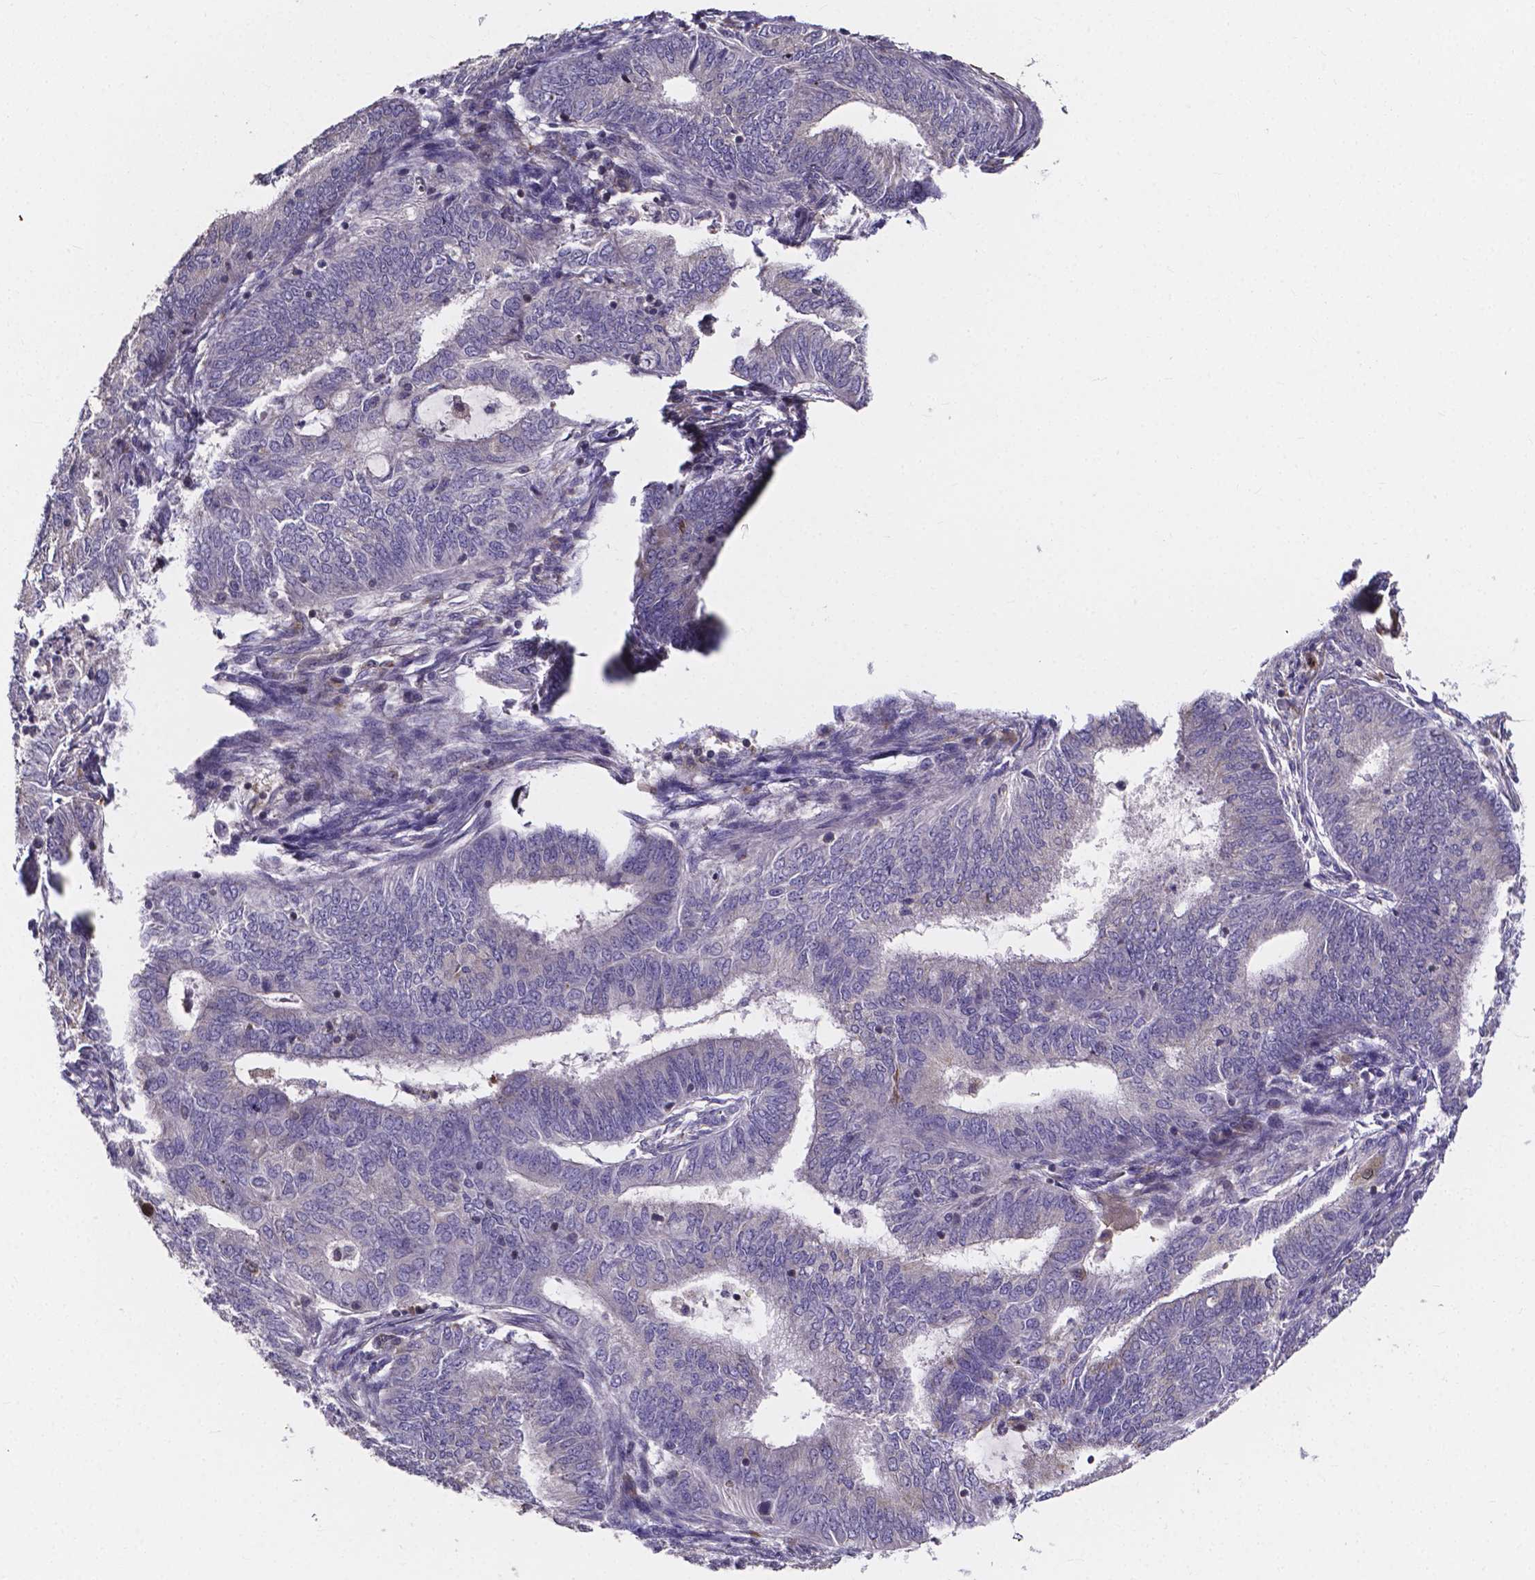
{"staining": {"intensity": "negative", "quantity": "none", "location": "none"}, "tissue": "endometrial cancer", "cell_type": "Tumor cells", "image_type": "cancer", "snomed": [{"axis": "morphology", "description": "Adenocarcinoma, NOS"}, {"axis": "topography", "description": "Endometrium"}], "caption": "IHC of endometrial cancer demonstrates no positivity in tumor cells.", "gene": "THEMIS", "patient": {"sex": "female", "age": 62}}